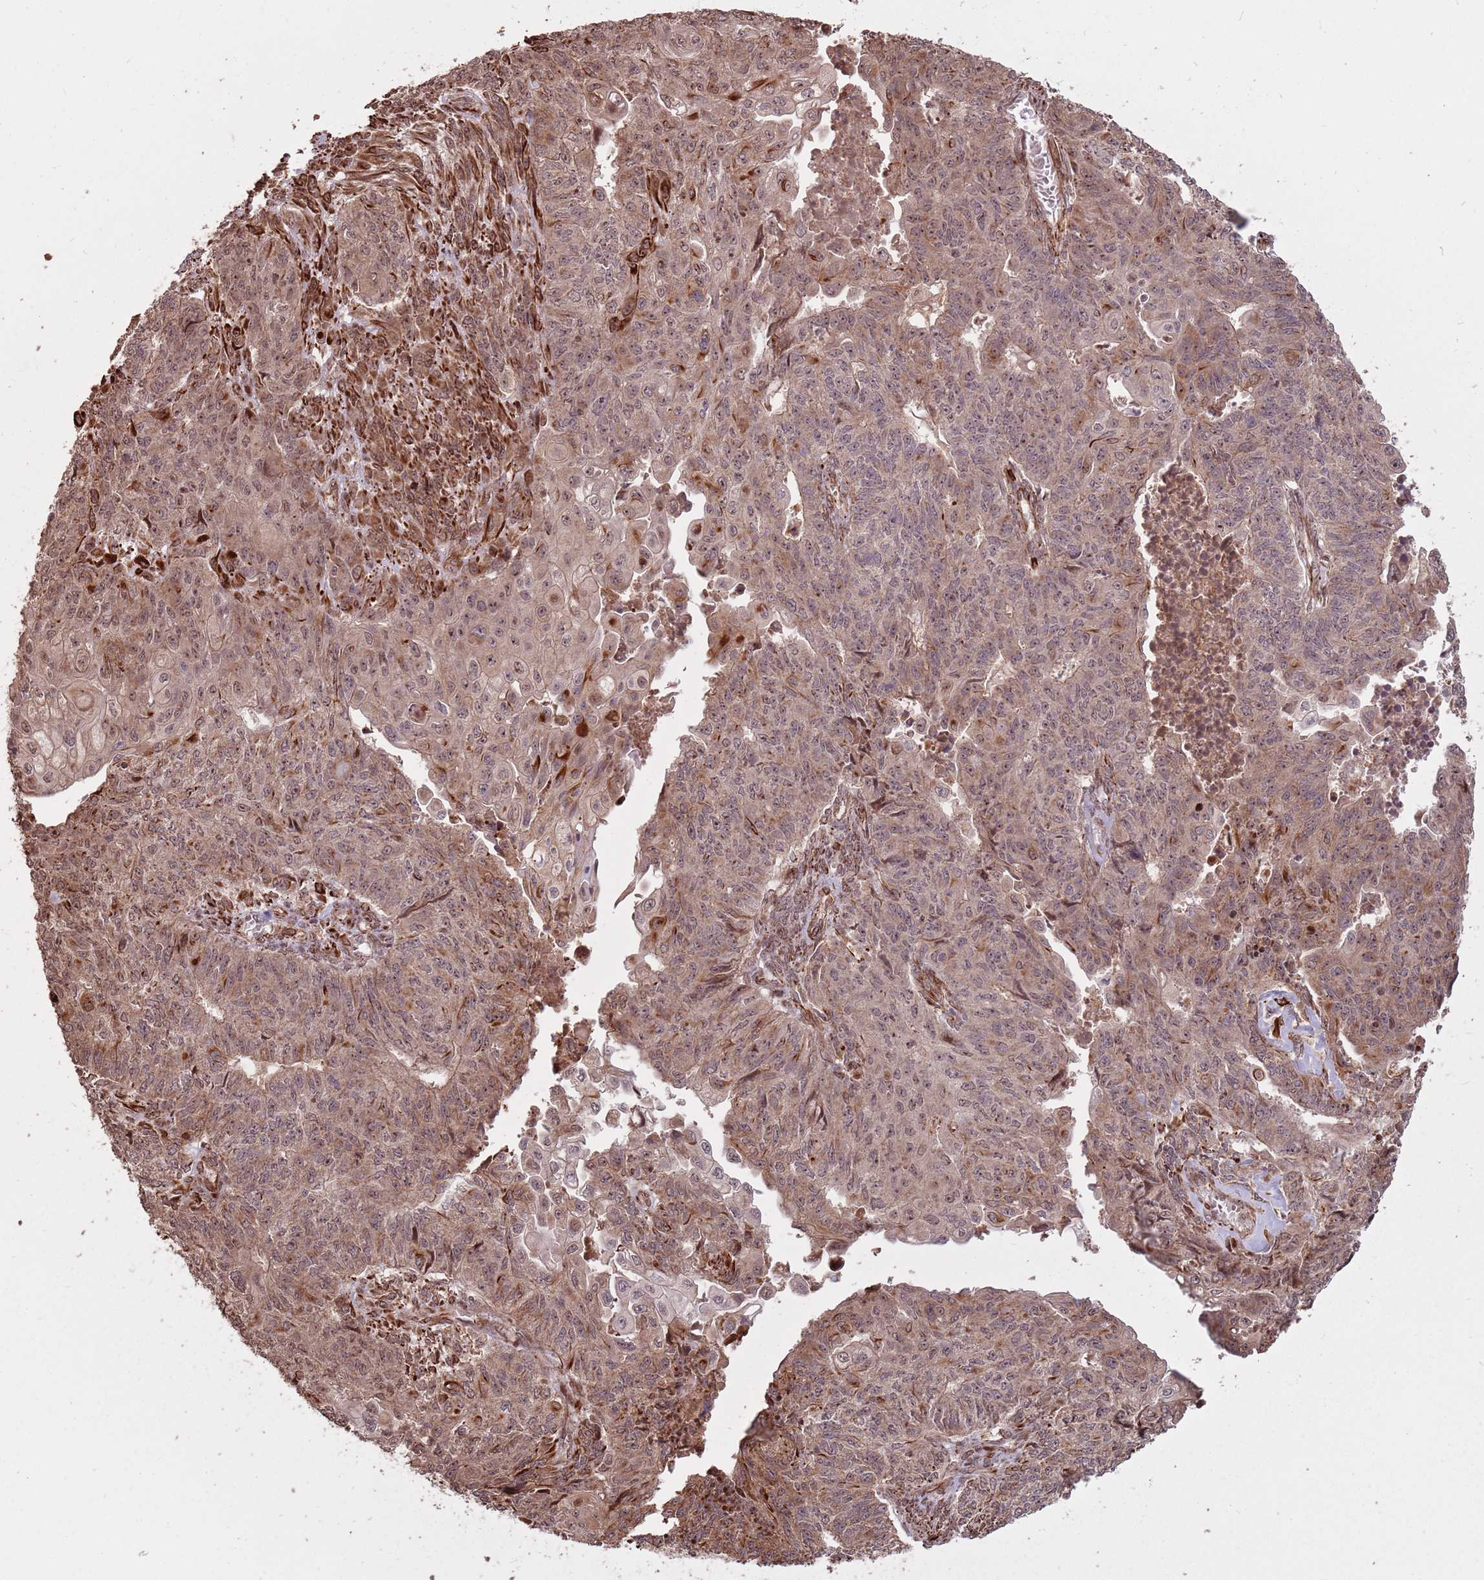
{"staining": {"intensity": "moderate", "quantity": ">75%", "location": "cytoplasmic/membranous,nuclear"}, "tissue": "endometrial cancer", "cell_type": "Tumor cells", "image_type": "cancer", "snomed": [{"axis": "morphology", "description": "Adenocarcinoma, NOS"}, {"axis": "topography", "description": "Endometrium"}], "caption": "A histopathology image of endometrial adenocarcinoma stained for a protein displays moderate cytoplasmic/membranous and nuclear brown staining in tumor cells. The protein is shown in brown color, while the nuclei are stained blue.", "gene": "ADAMTS3", "patient": {"sex": "female", "age": 32}}